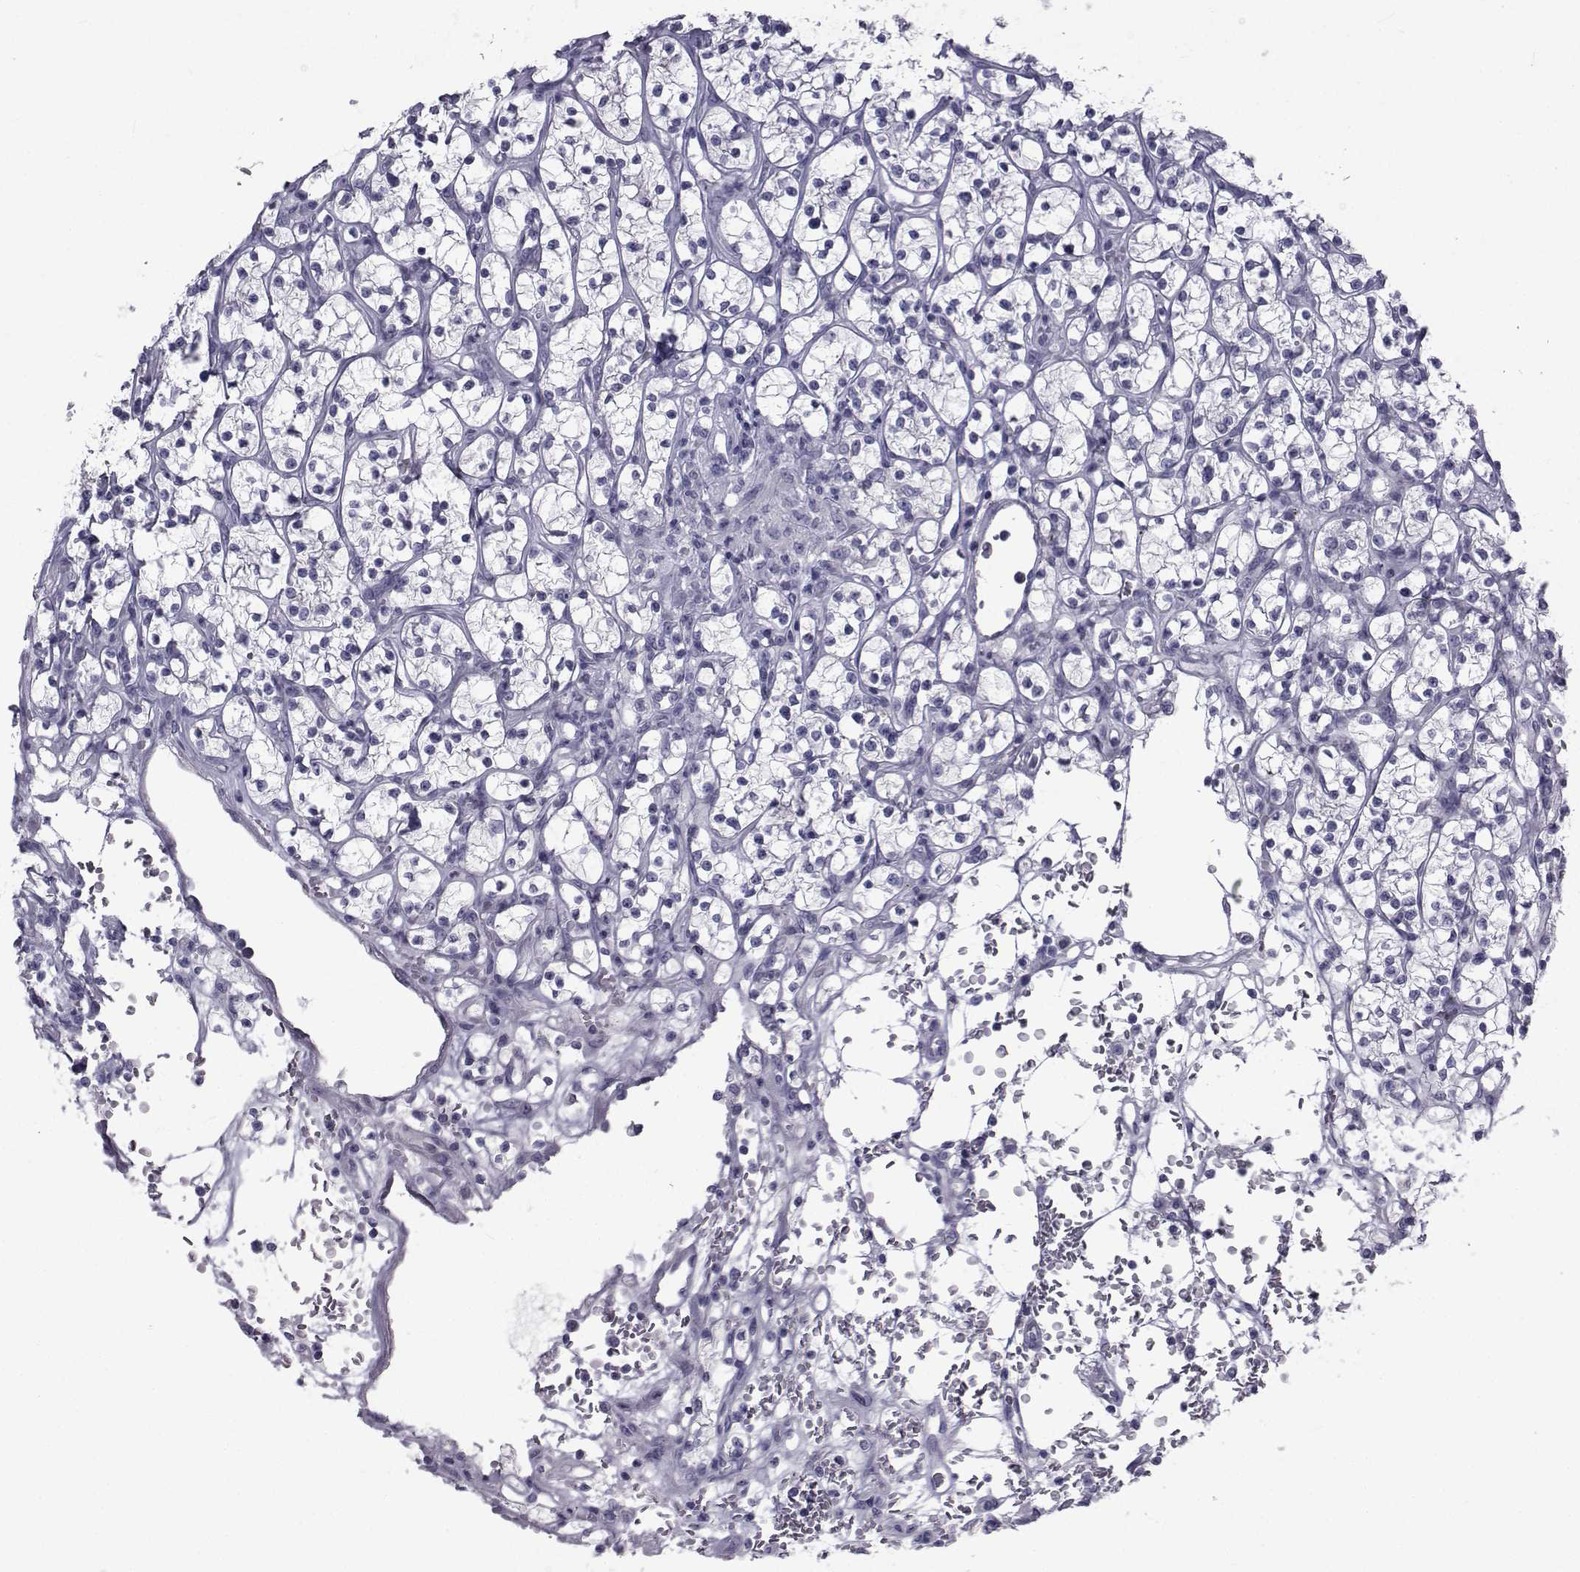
{"staining": {"intensity": "negative", "quantity": "none", "location": "none"}, "tissue": "renal cancer", "cell_type": "Tumor cells", "image_type": "cancer", "snomed": [{"axis": "morphology", "description": "Adenocarcinoma, NOS"}, {"axis": "topography", "description": "Kidney"}], "caption": "The photomicrograph exhibits no staining of tumor cells in renal cancer (adenocarcinoma).", "gene": "FDXR", "patient": {"sex": "female", "age": 64}}